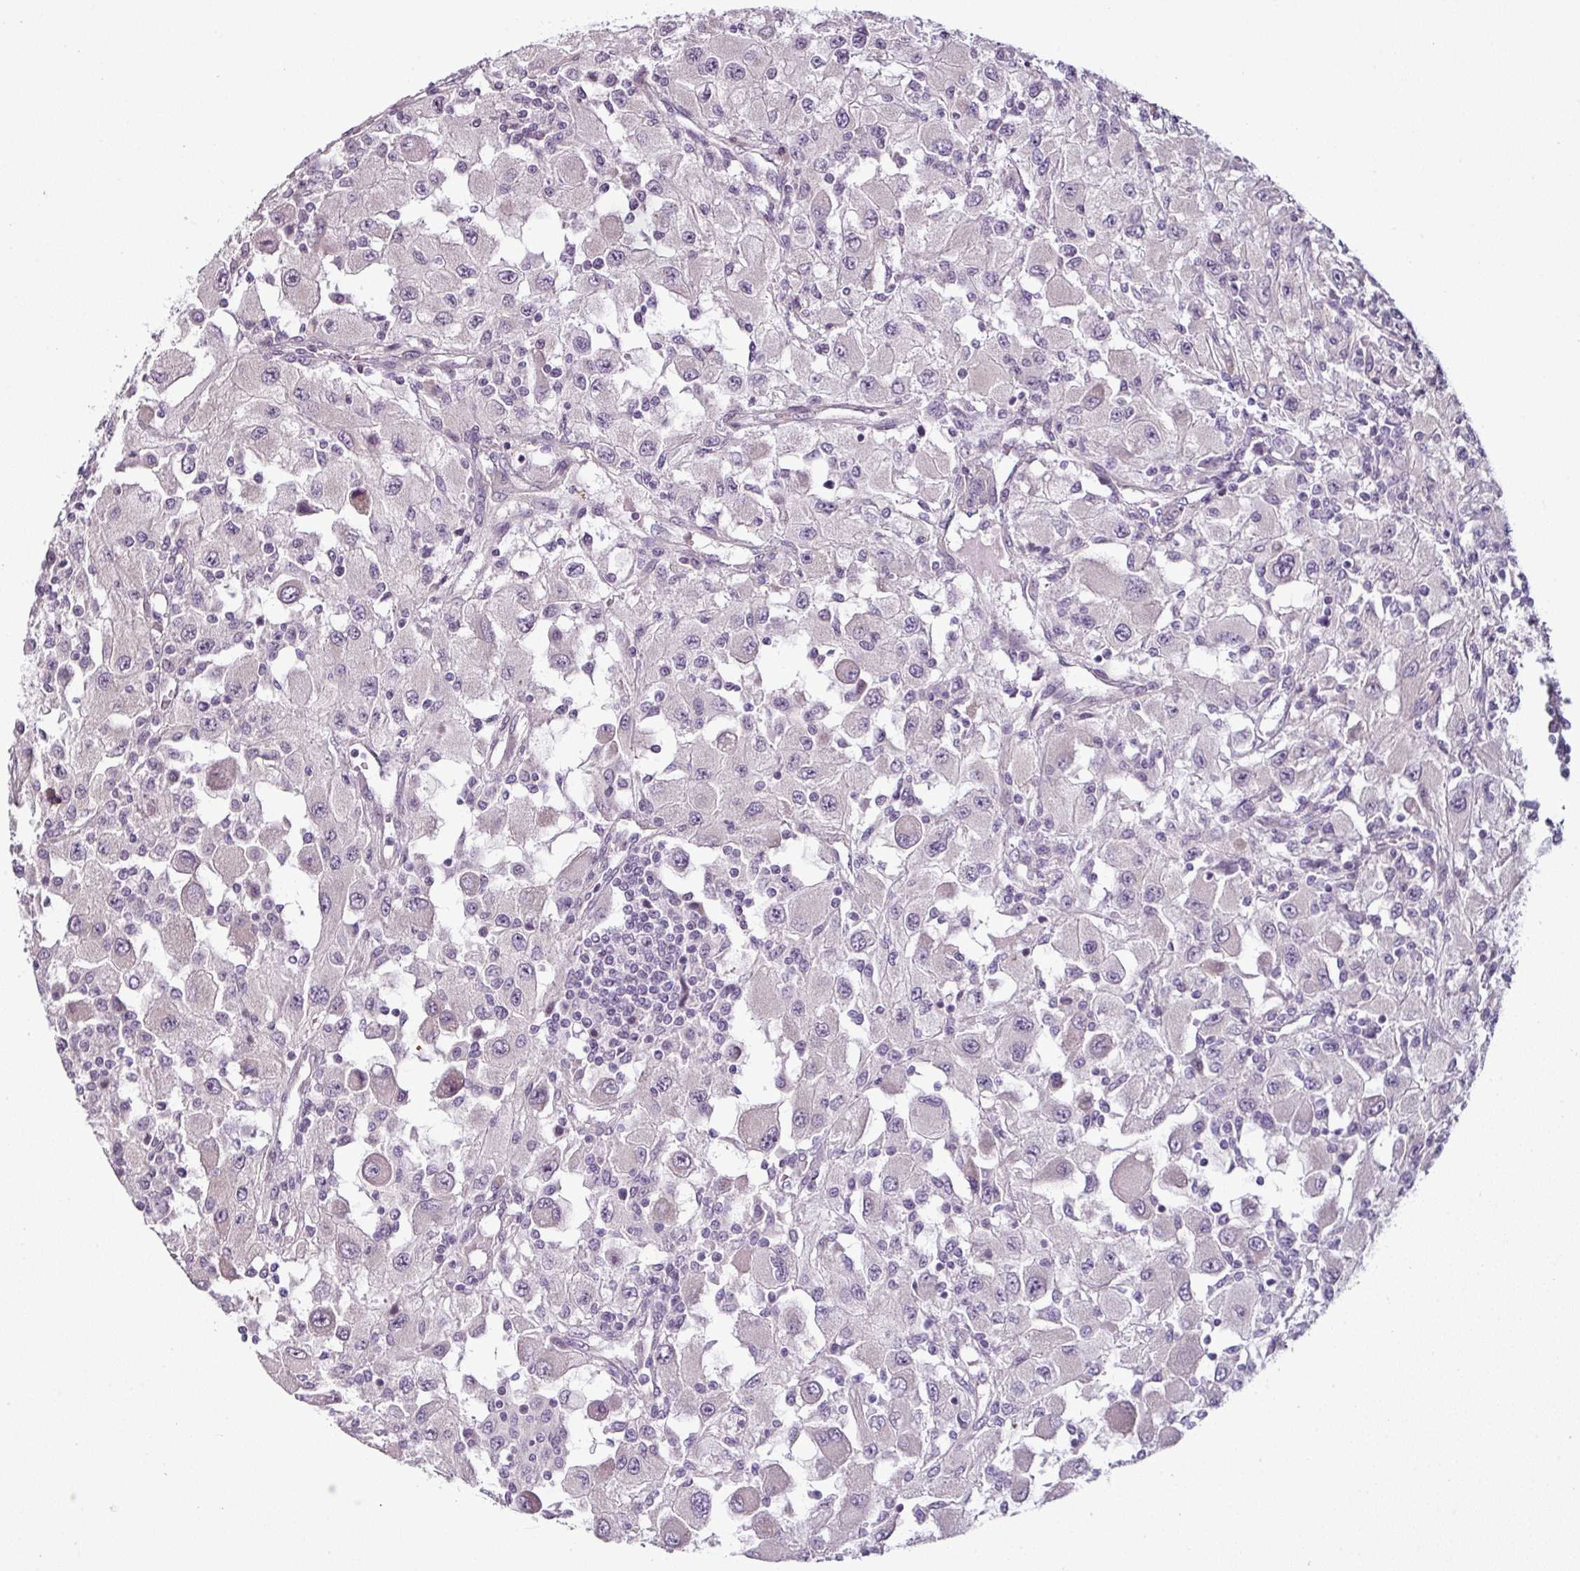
{"staining": {"intensity": "negative", "quantity": "none", "location": "none"}, "tissue": "renal cancer", "cell_type": "Tumor cells", "image_type": "cancer", "snomed": [{"axis": "morphology", "description": "Adenocarcinoma, NOS"}, {"axis": "topography", "description": "Kidney"}], "caption": "The photomicrograph reveals no significant staining in tumor cells of adenocarcinoma (renal). (DAB IHC, high magnification).", "gene": "OR52D1", "patient": {"sex": "female", "age": 67}}